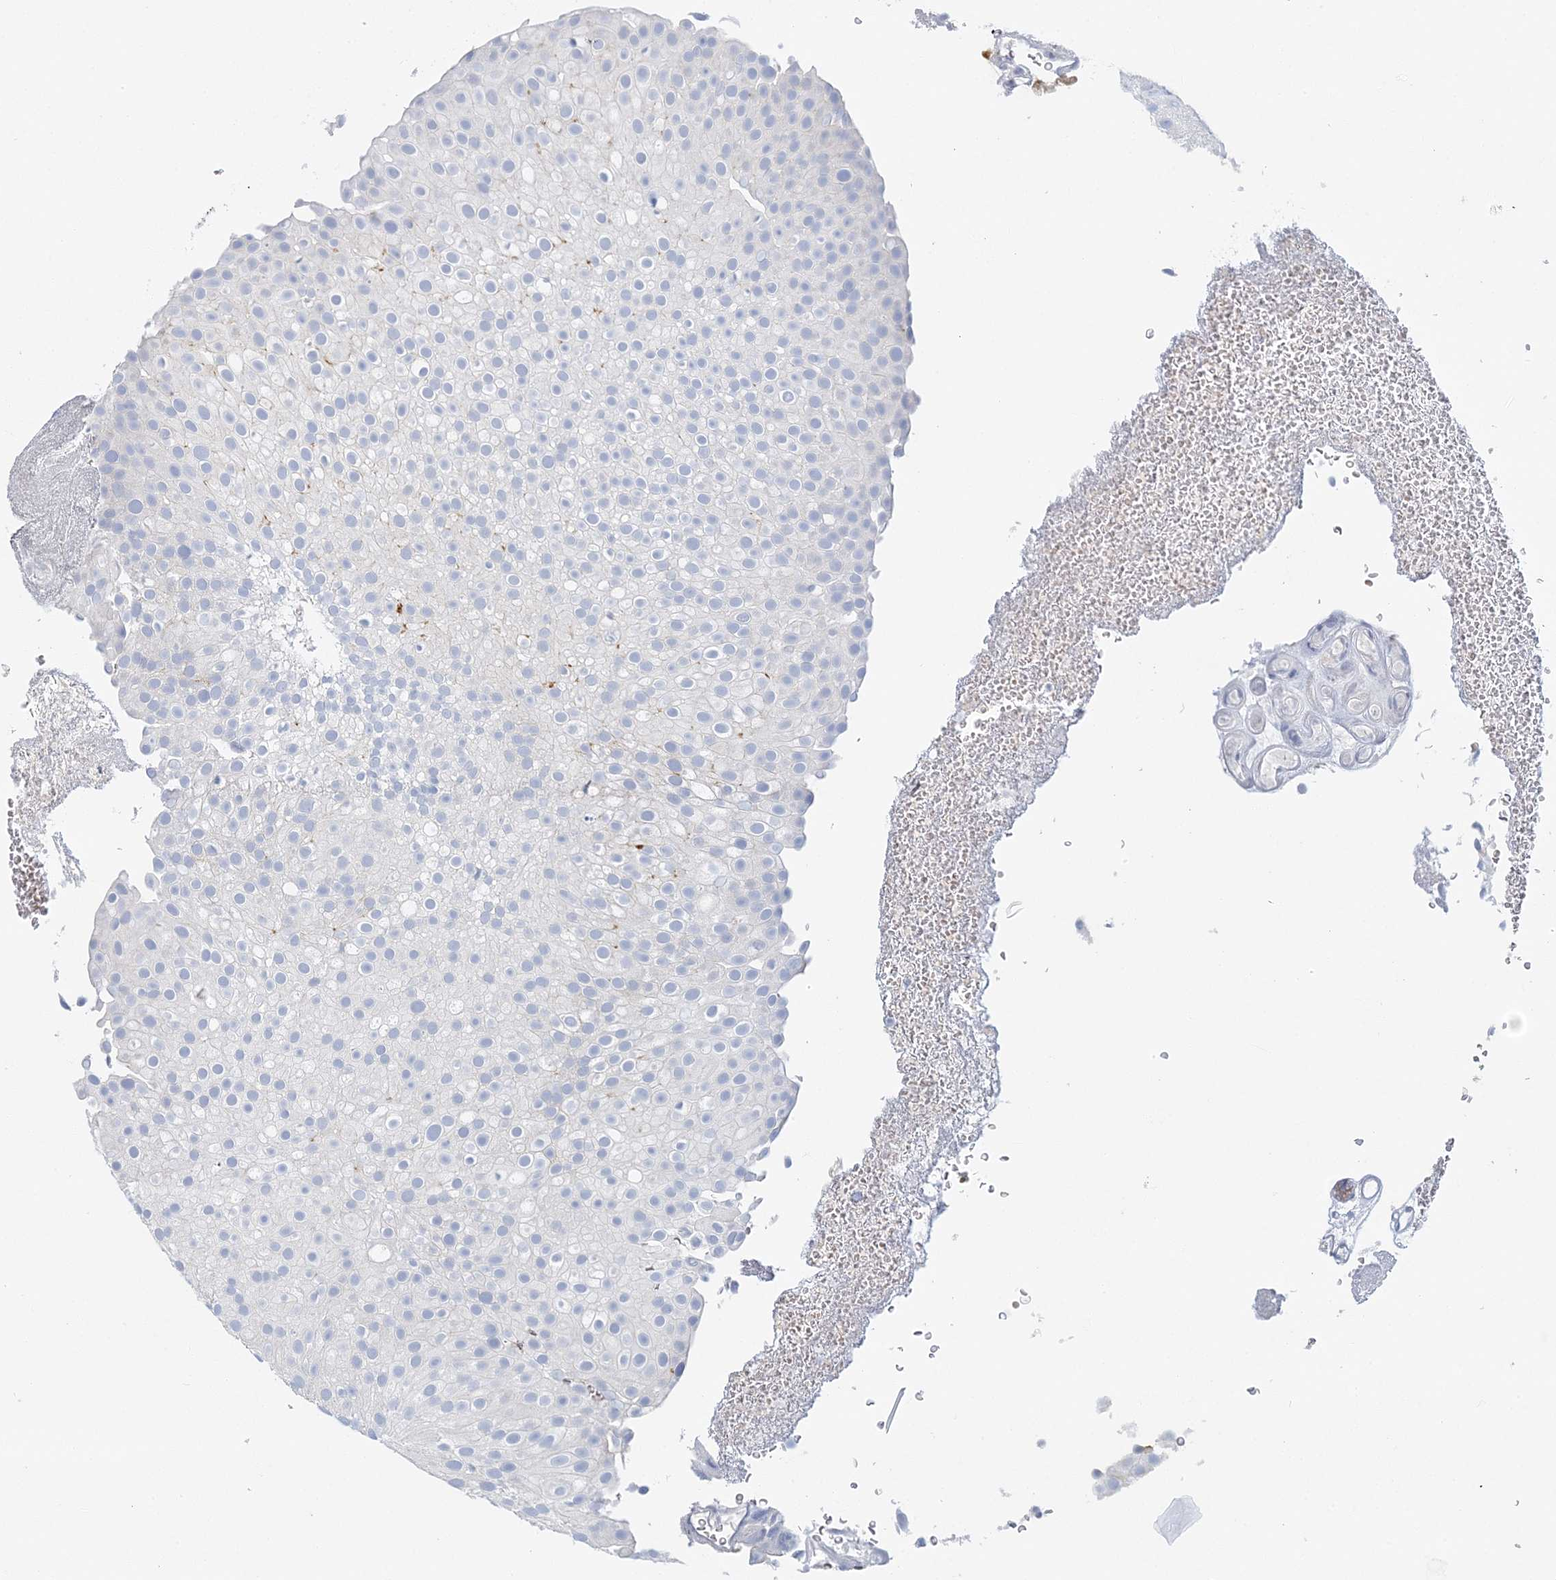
{"staining": {"intensity": "negative", "quantity": "none", "location": "none"}, "tissue": "urothelial cancer", "cell_type": "Tumor cells", "image_type": "cancer", "snomed": [{"axis": "morphology", "description": "Urothelial carcinoma, Low grade"}, {"axis": "topography", "description": "Urinary bladder"}], "caption": "Tumor cells are negative for protein expression in human urothelial carcinoma (low-grade).", "gene": "VILL", "patient": {"sex": "male", "age": 78}}